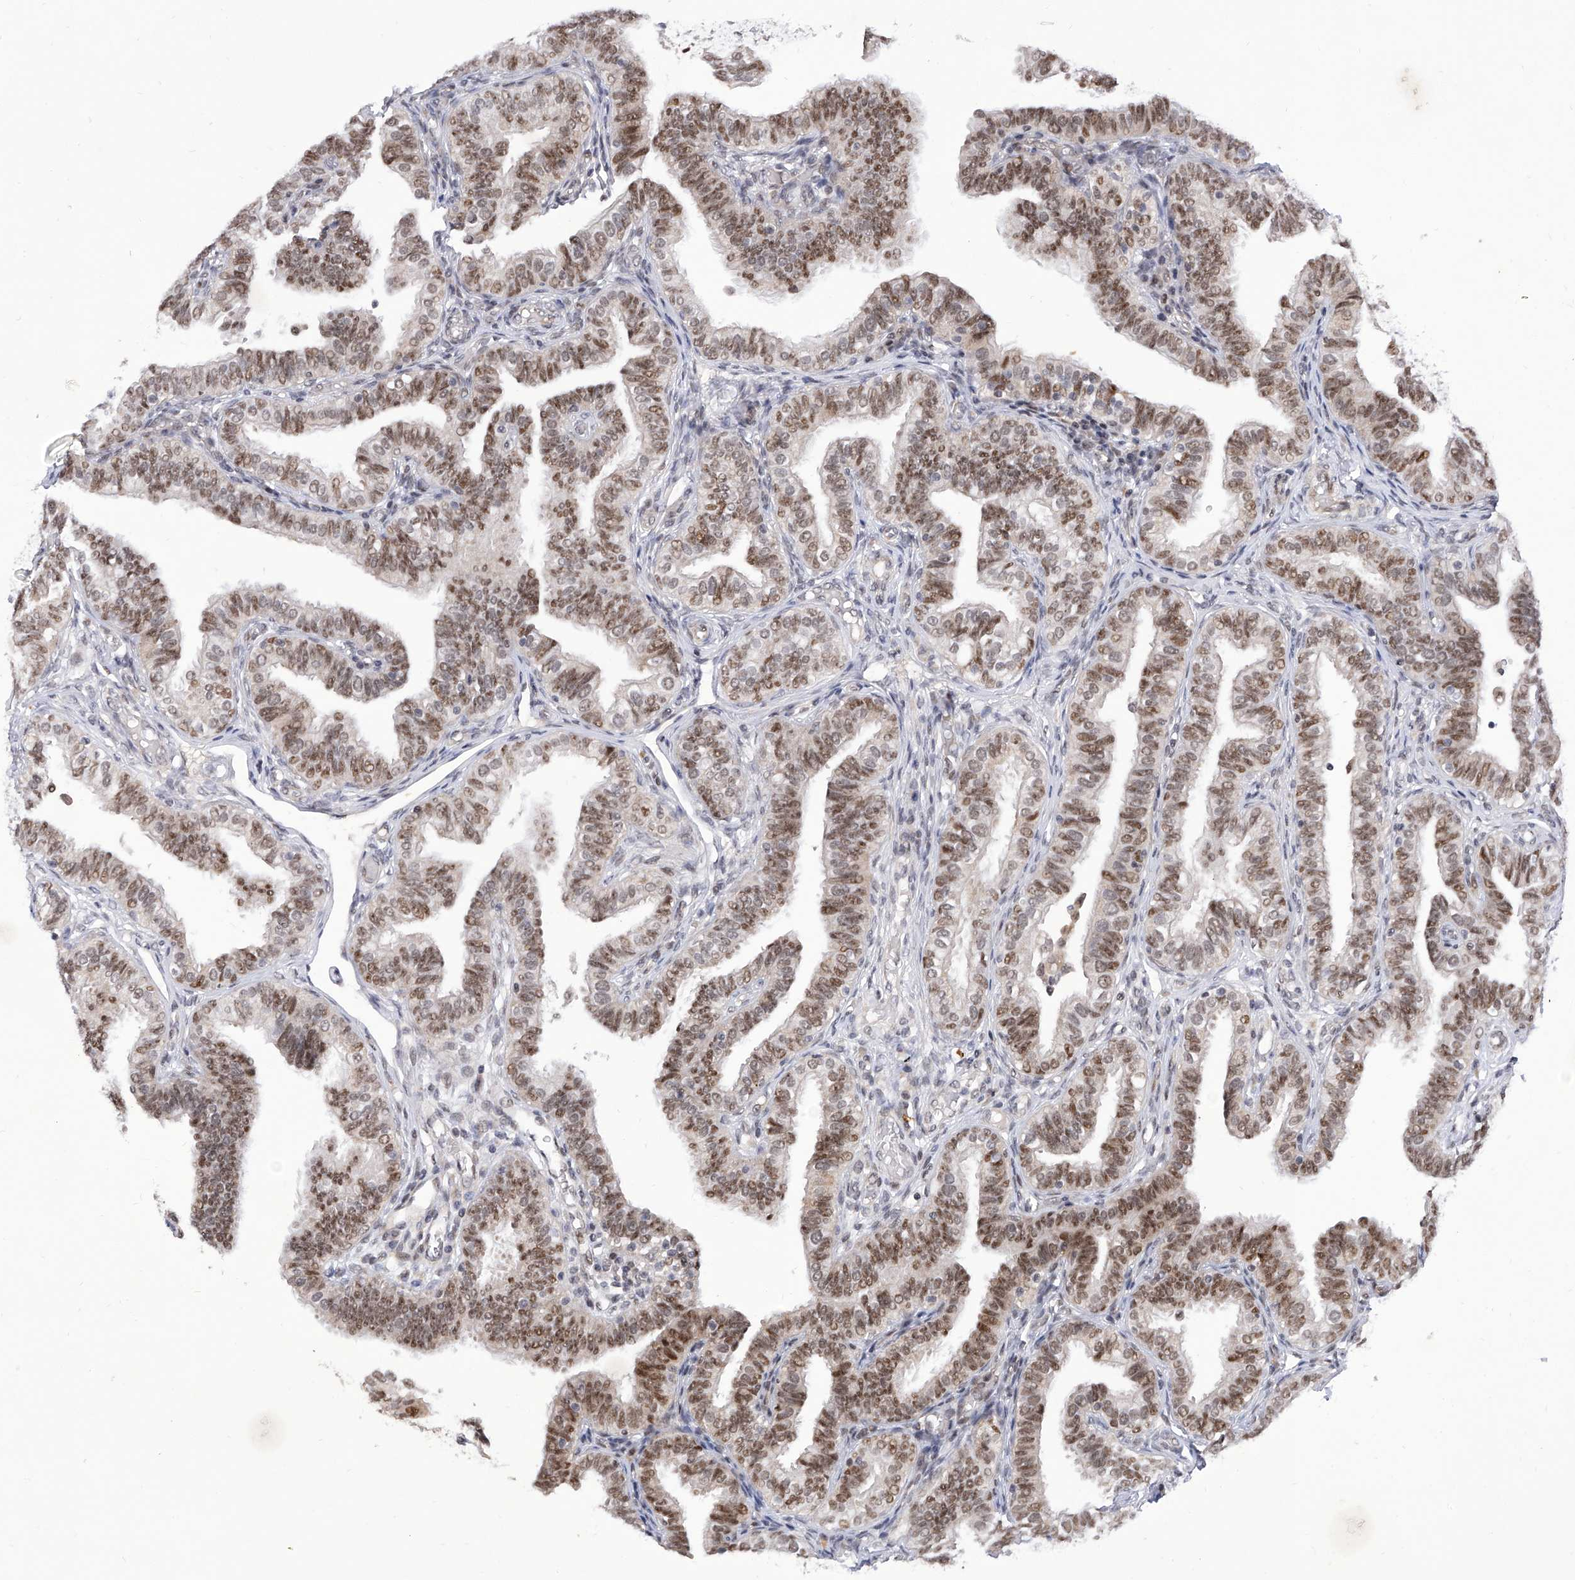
{"staining": {"intensity": "strong", "quantity": ">75%", "location": "nuclear"}, "tissue": "fallopian tube", "cell_type": "Glandular cells", "image_type": "normal", "snomed": [{"axis": "morphology", "description": "Normal tissue, NOS"}, {"axis": "topography", "description": "Fallopian tube"}], "caption": "Fallopian tube stained with DAB (3,3'-diaminobenzidine) immunohistochemistry (IHC) displays high levels of strong nuclear positivity in approximately >75% of glandular cells.", "gene": "RAD54L", "patient": {"sex": "female", "age": 39}}